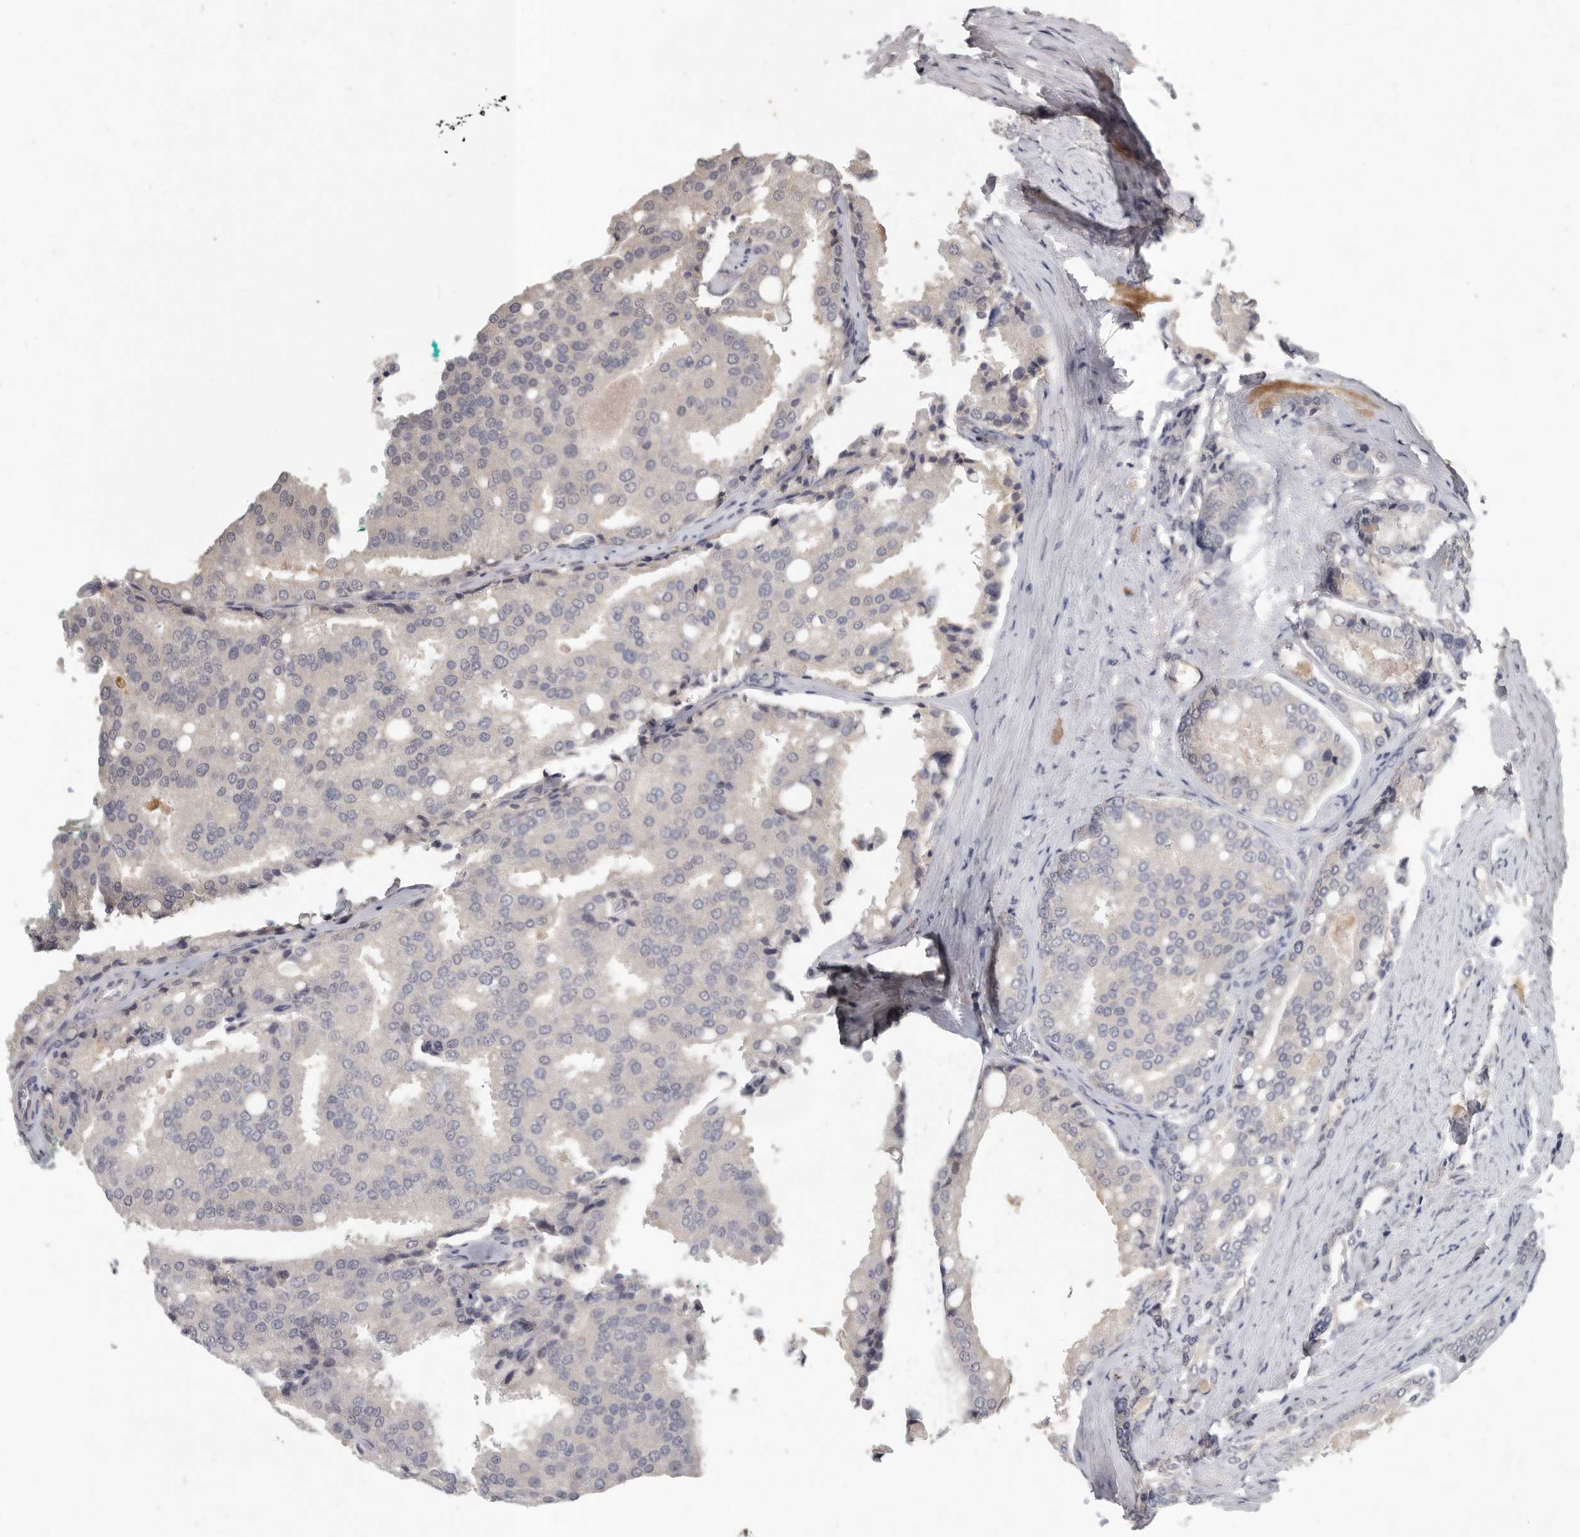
{"staining": {"intensity": "negative", "quantity": "none", "location": "none"}, "tissue": "prostate cancer", "cell_type": "Tumor cells", "image_type": "cancer", "snomed": [{"axis": "morphology", "description": "Adenocarcinoma, High grade"}, {"axis": "topography", "description": "Prostate"}], "caption": "Immunohistochemistry (IHC) histopathology image of neoplastic tissue: prostate cancer stained with DAB exhibits no significant protein expression in tumor cells.", "gene": "SLC22A1", "patient": {"sex": "male", "age": 50}}